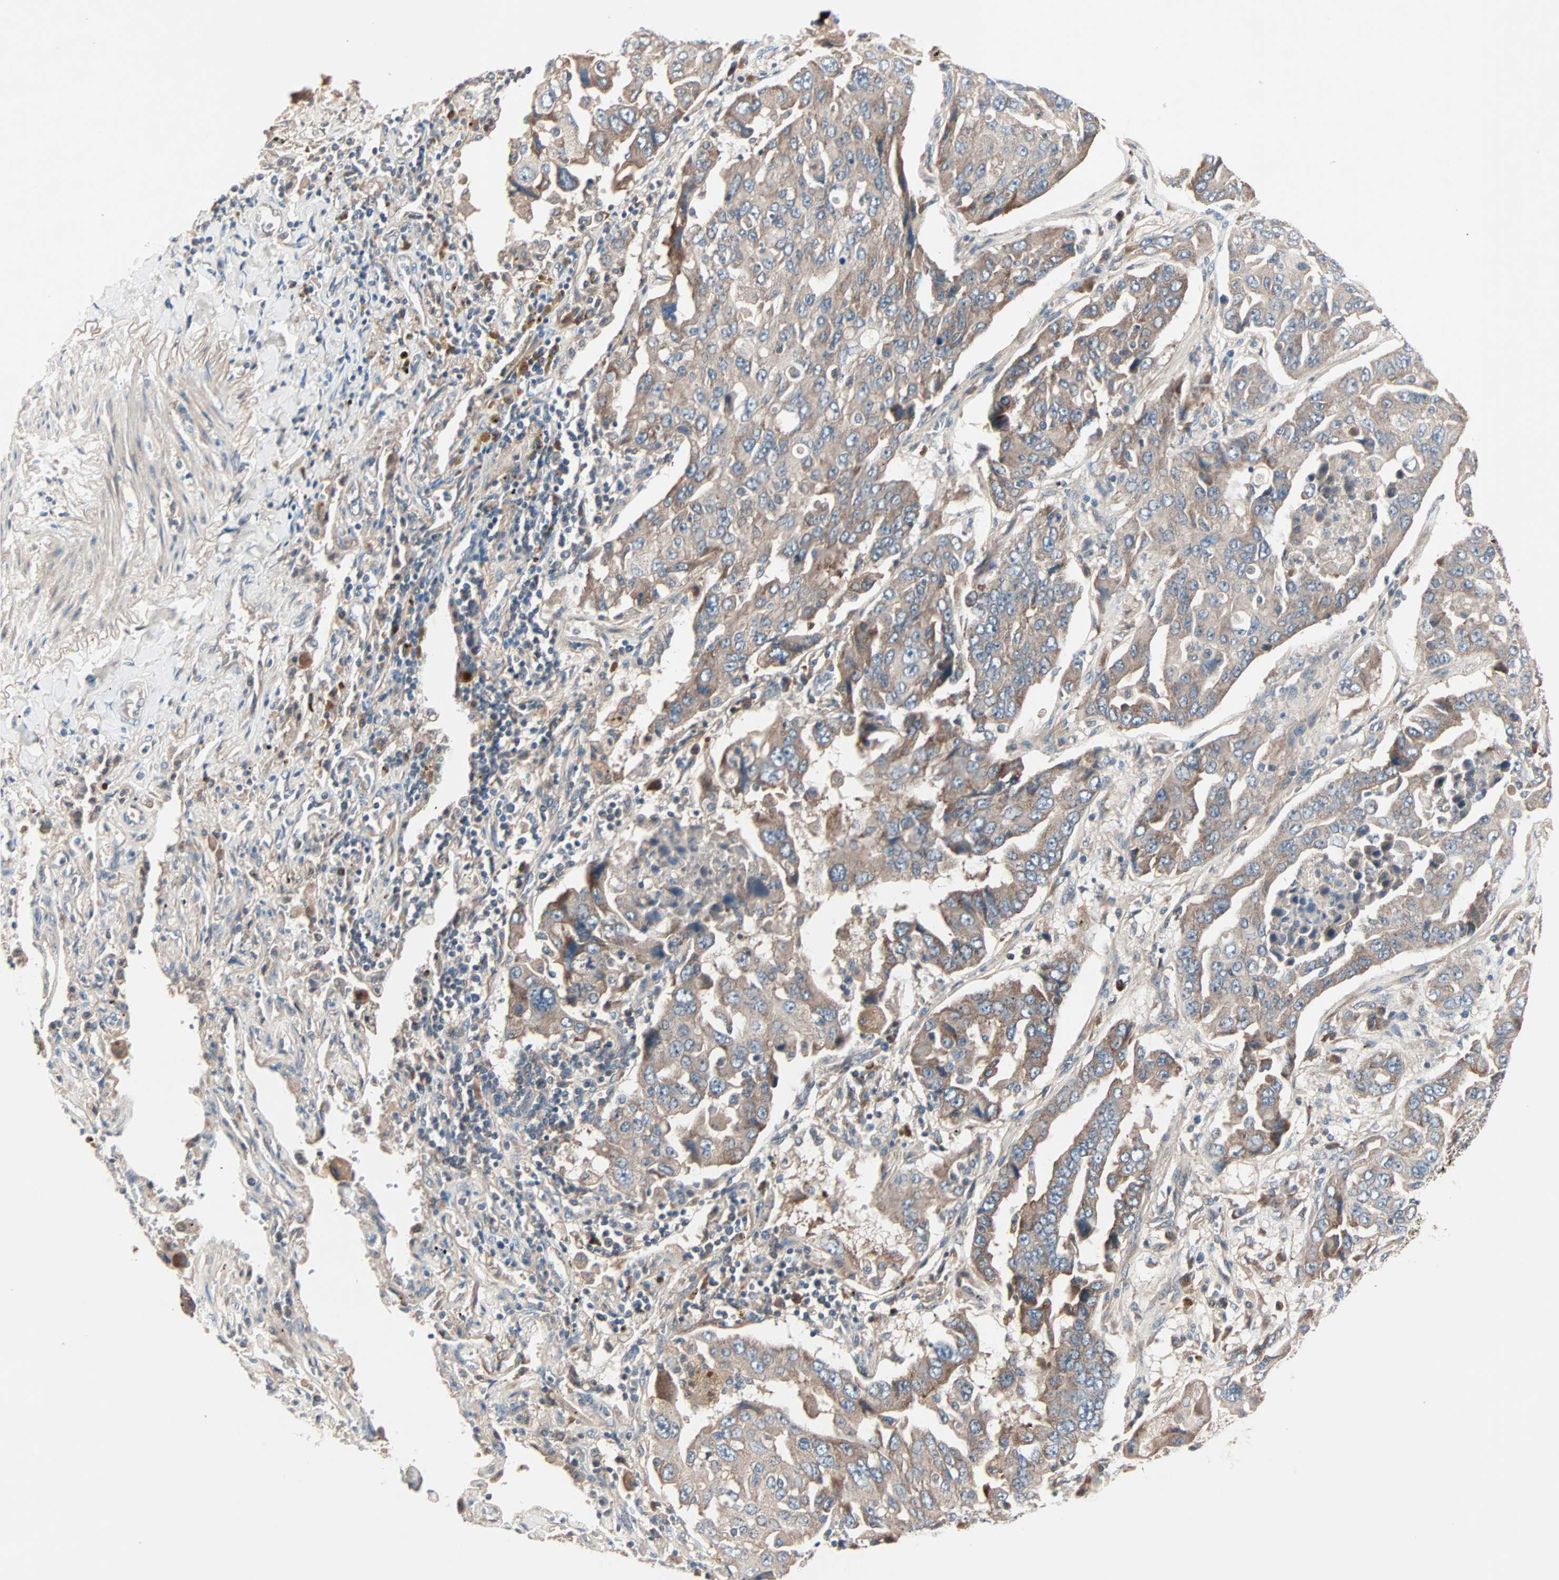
{"staining": {"intensity": "moderate", "quantity": ">75%", "location": "cytoplasmic/membranous"}, "tissue": "lung cancer", "cell_type": "Tumor cells", "image_type": "cancer", "snomed": [{"axis": "morphology", "description": "Adenocarcinoma, NOS"}, {"axis": "topography", "description": "Lung"}], "caption": "Tumor cells display medium levels of moderate cytoplasmic/membranous expression in approximately >75% of cells in human lung cancer.", "gene": "CAD", "patient": {"sex": "female", "age": 65}}